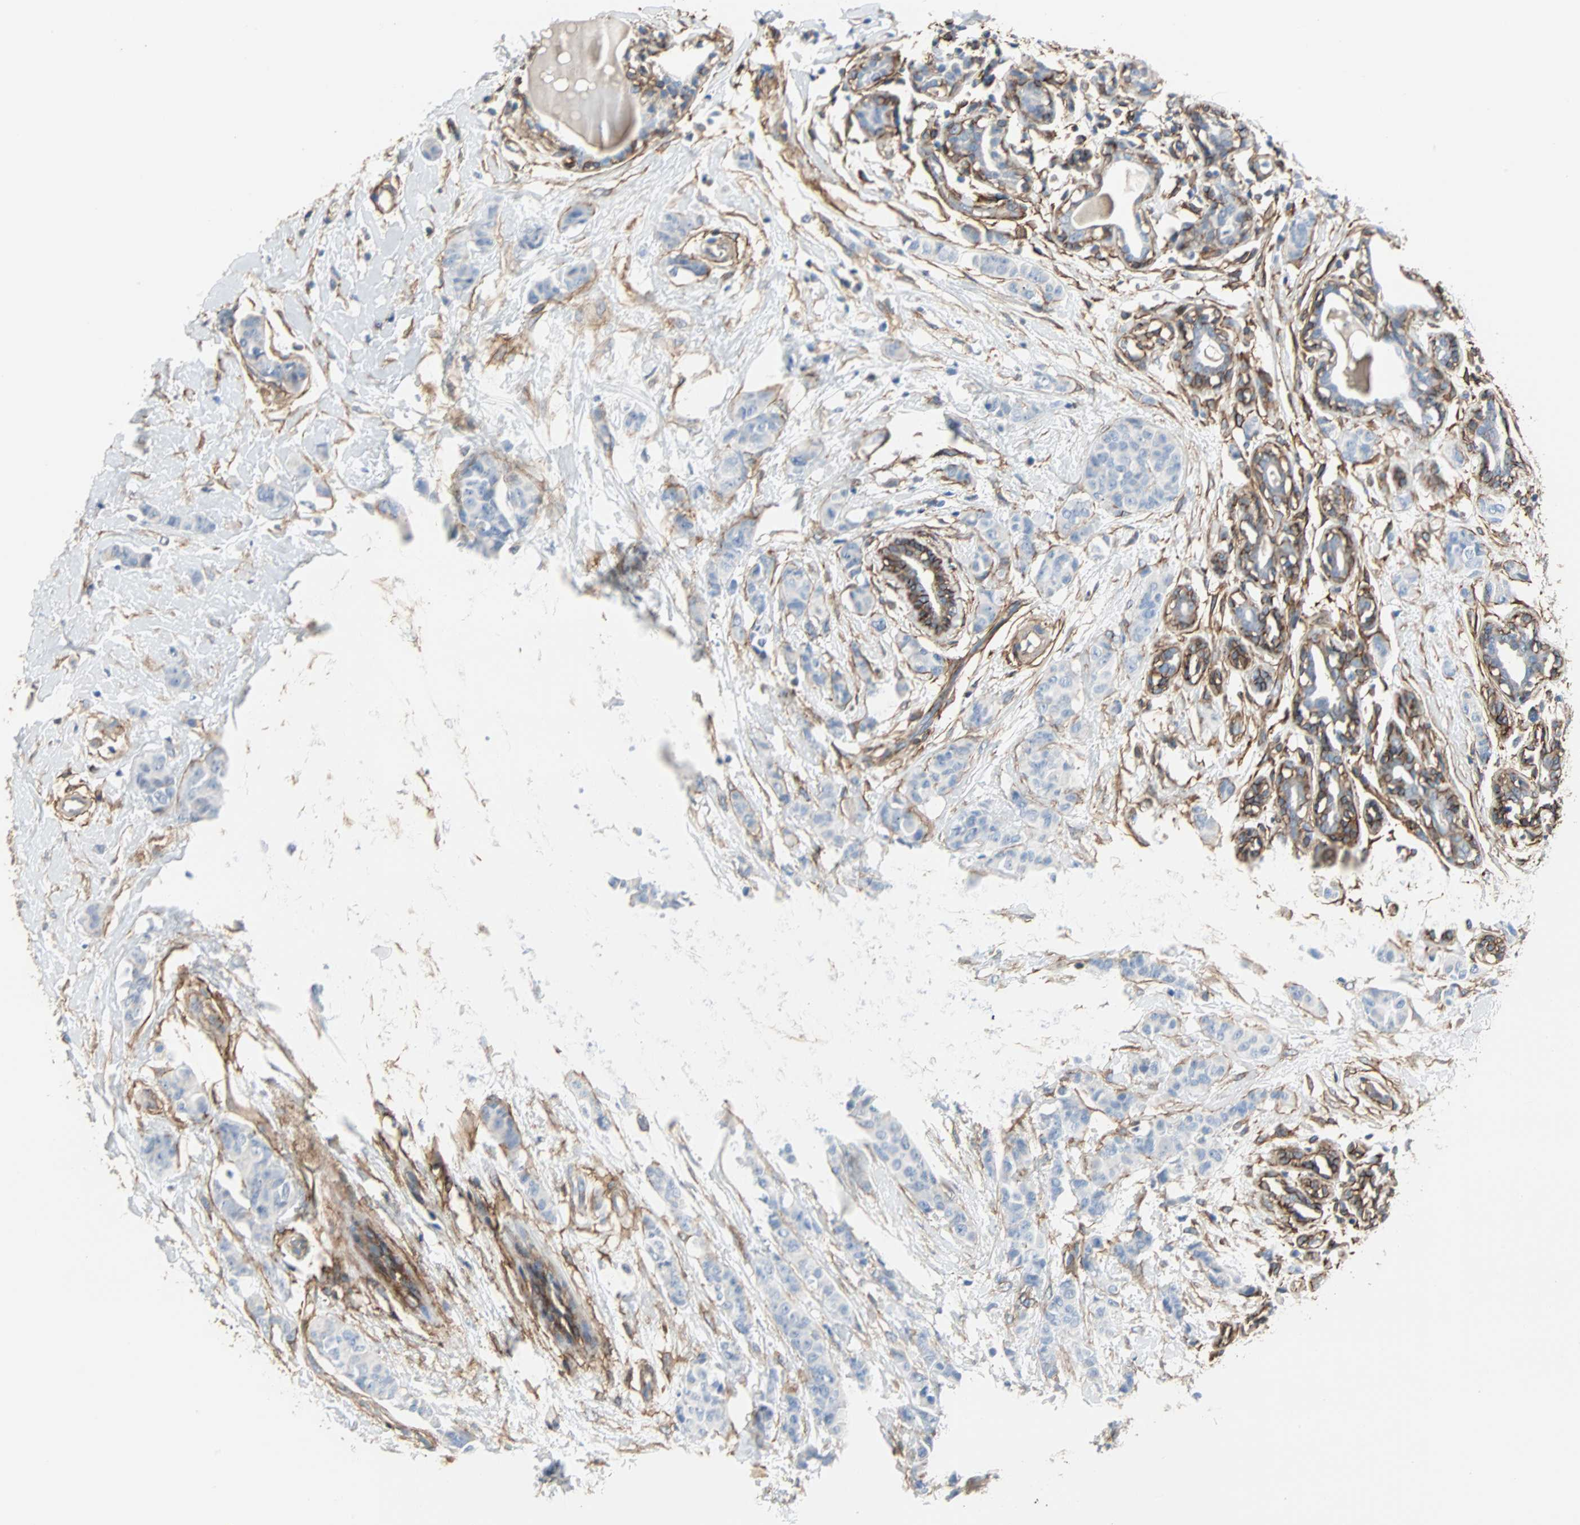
{"staining": {"intensity": "negative", "quantity": "none", "location": "none"}, "tissue": "breast cancer", "cell_type": "Tumor cells", "image_type": "cancer", "snomed": [{"axis": "morphology", "description": "Normal tissue, NOS"}, {"axis": "morphology", "description": "Duct carcinoma"}, {"axis": "topography", "description": "Breast"}], "caption": "DAB (3,3'-diaminobenzidine) immunohistochemical staining of breast cancer reveals no significant staining in tumor cells.", "gene": "EPB41L2", "patient": {"sex": "female", "age": 40}}